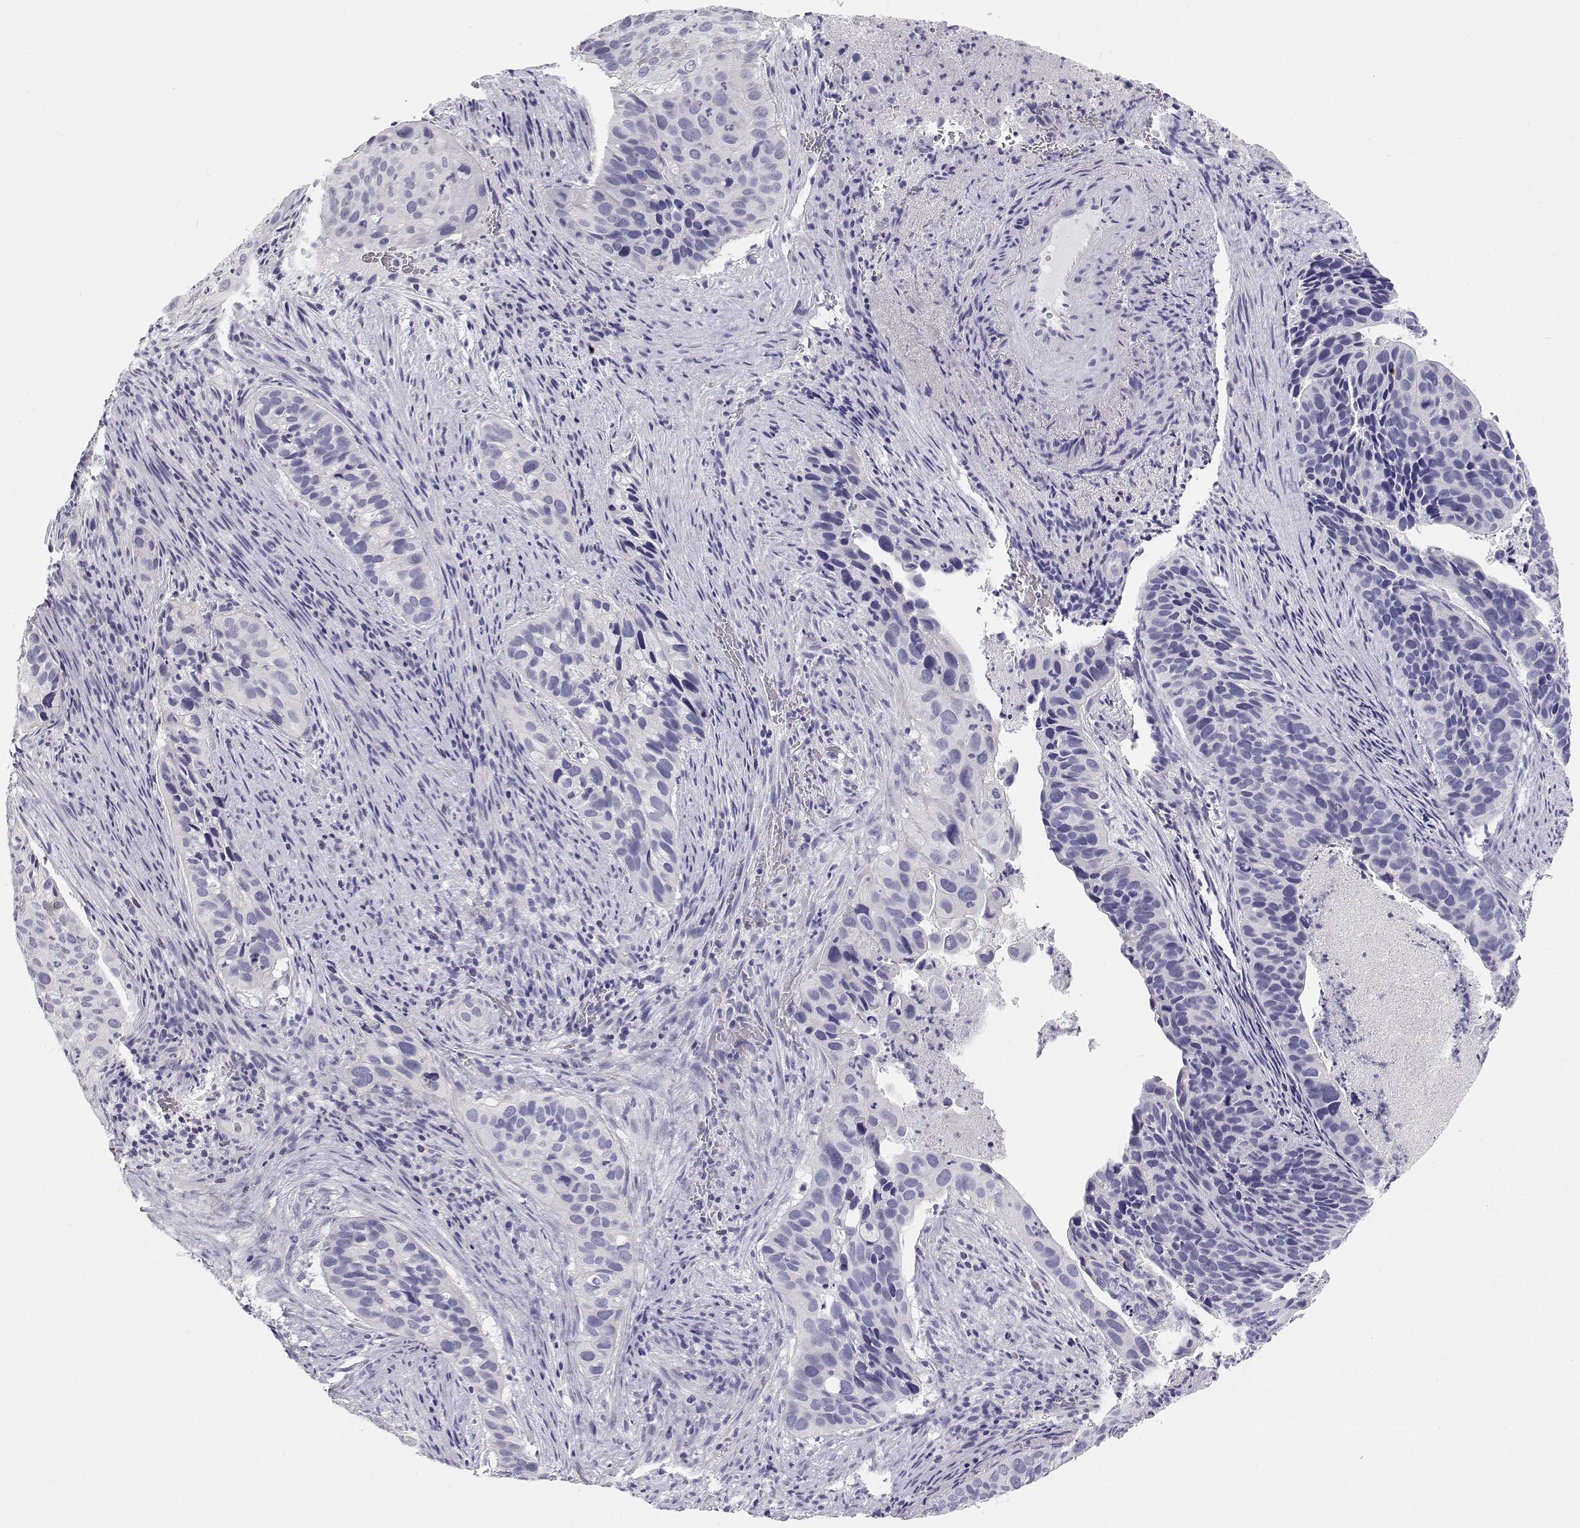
{"staining": {"intensity": "negative", "quantity": "none", "location": "none"}, "tissue": "cervical cancer", "cell_type": "Tumor cells", "image_type": "cancer", "snomed": [{"axis": "morphology", "description": "Squamous cell carcinoma, NOS"}, {"axis": "topography", "description": "Cervix"}], "caption": "Tumor cells show no significant expression in cervical squamous cell carcinoma.", "gene": "BHMT", "patient": {"sex": "female", "age": 38}}